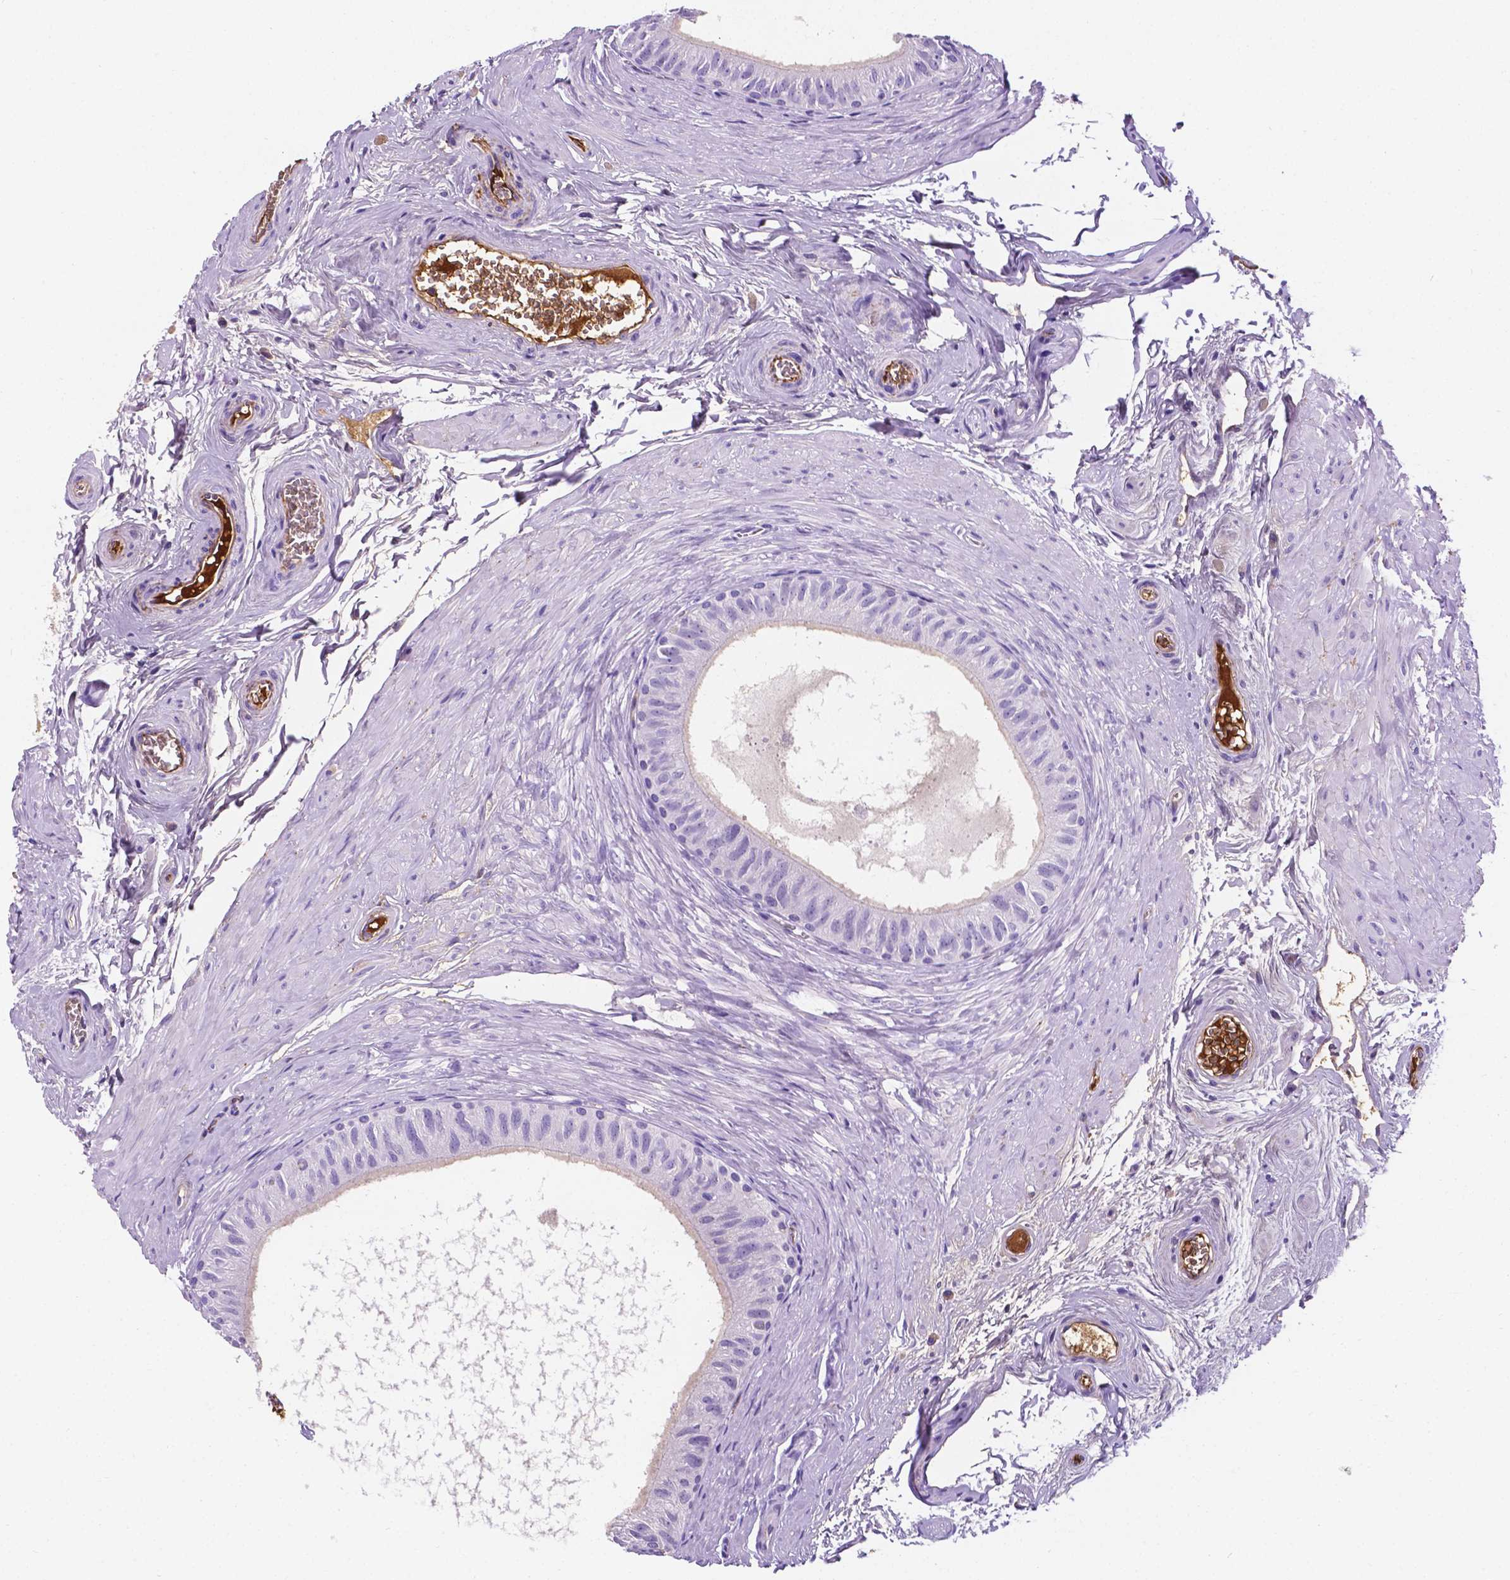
{"staining": {"intensity": "negative", "quantity": "none", "location": "none"}, "tissue": "epididymis", "cell_type": "Glandular cells", "image_type": "normal", "snomed": [{"axis": "morphology", "description": "Normal tissue, NOS"}, {"axis": "topography", "description": "Epididymis"}], "caption": "Immunohistochemistry of normal epididymis shows no expression in glandular cells.", "gene": "APOE", "patient": {"sex": "male", "age": 36}}